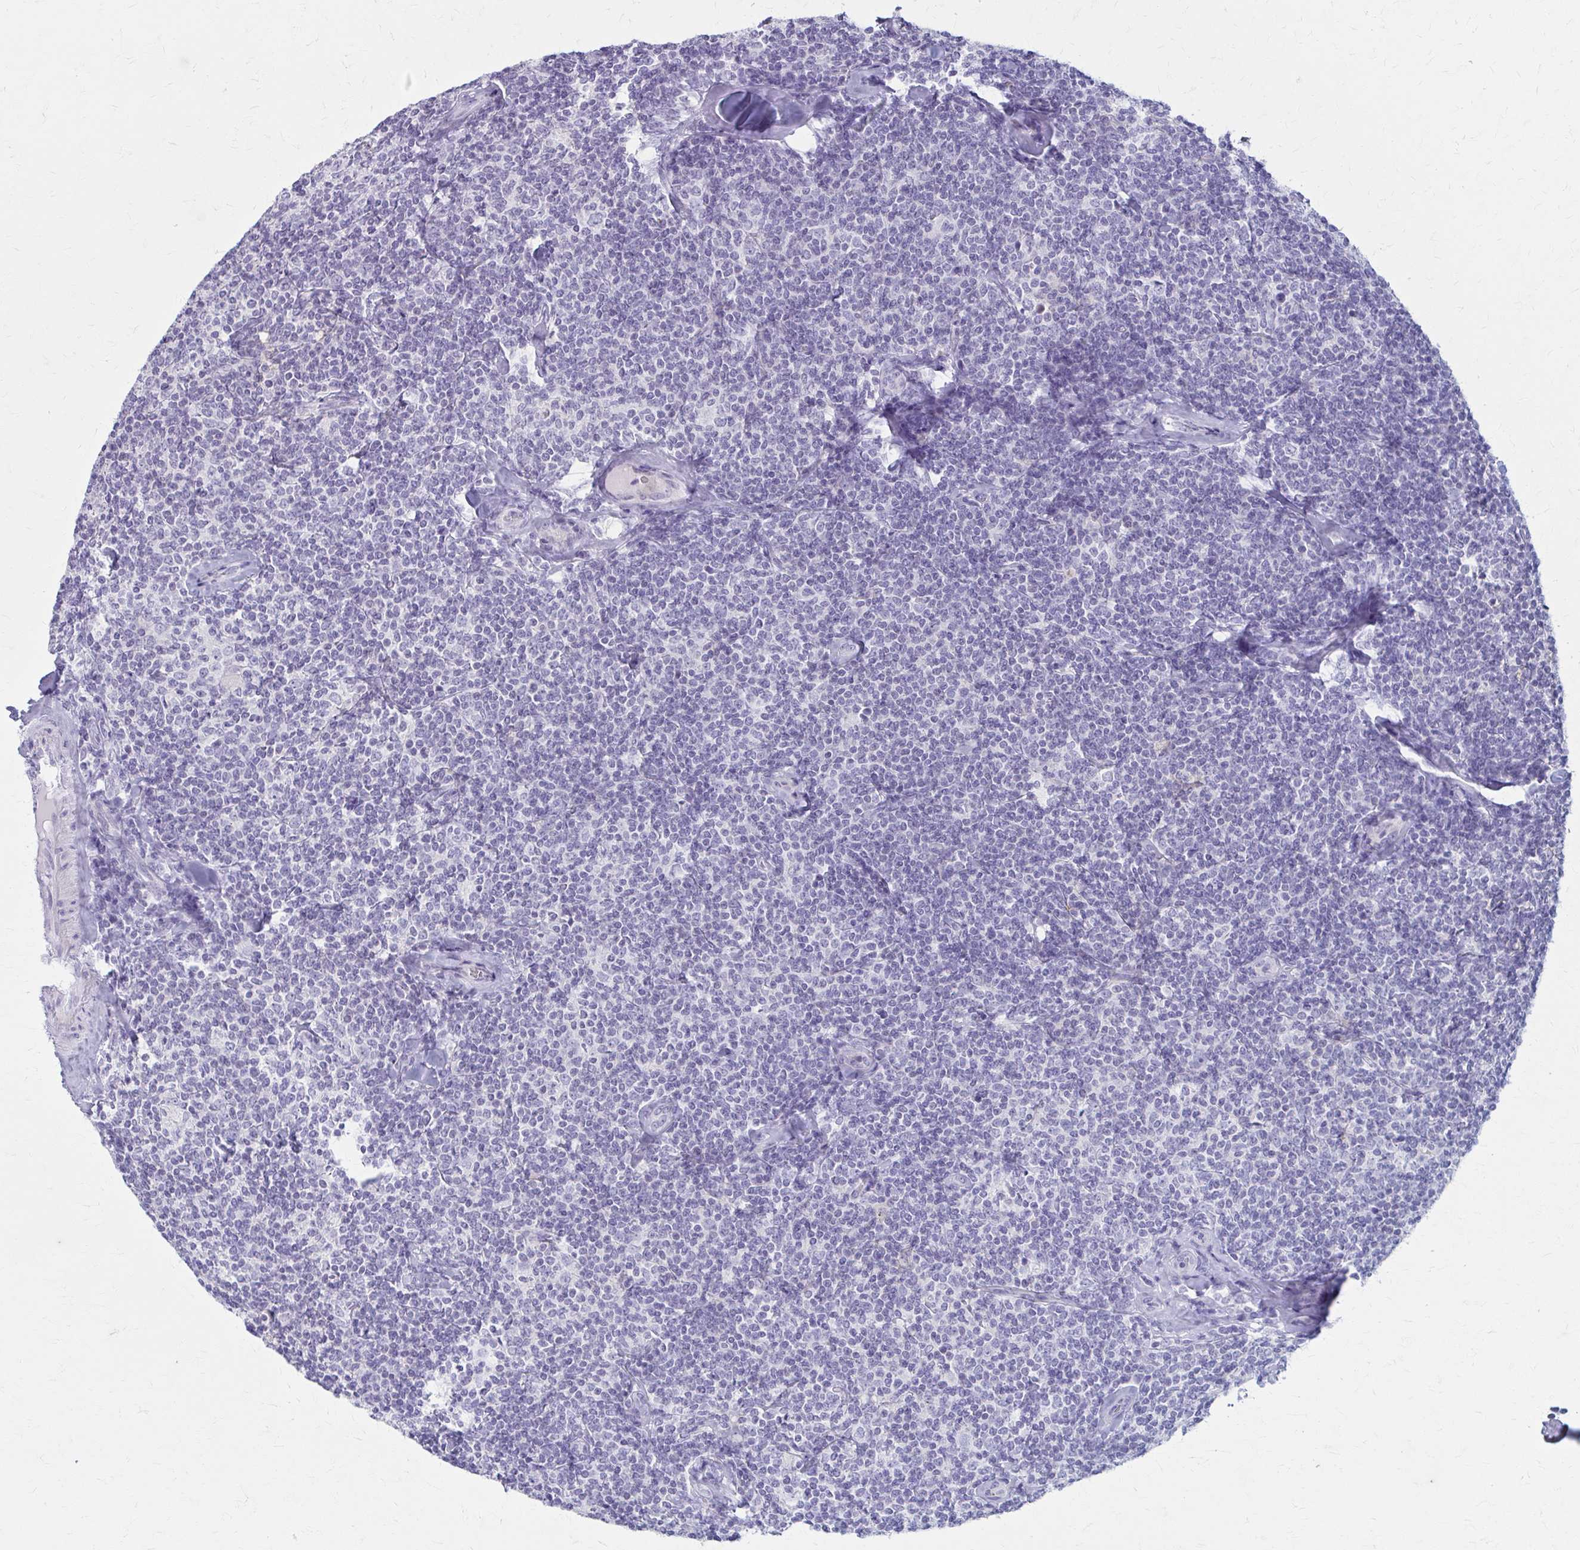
{"staining": {"intensity": "negative", "quantity": "none", "location": "none"}, "tissue": "lymphoma", "cell_type": "Tumor cells", "image_type": "cancer", "snomed": [{"axis": "morphology", "description": "Malignant lymphoma, non-Hodgkin's type, Low grade"}, {"axis": "topography", "description": "Lymph node"}], "caption": "DAB (3,3'-diaminobenzidine) immunohistochemical staining of human lymphoma shows no significant staining in tumor cells. (DAB (3,3'-diaminobenzidine) immunohistochemistry visualized using brightfield microscopy, high magnification).", "gene": "LDLRAP1", "patient": {"sex": "female", "age": 56}}